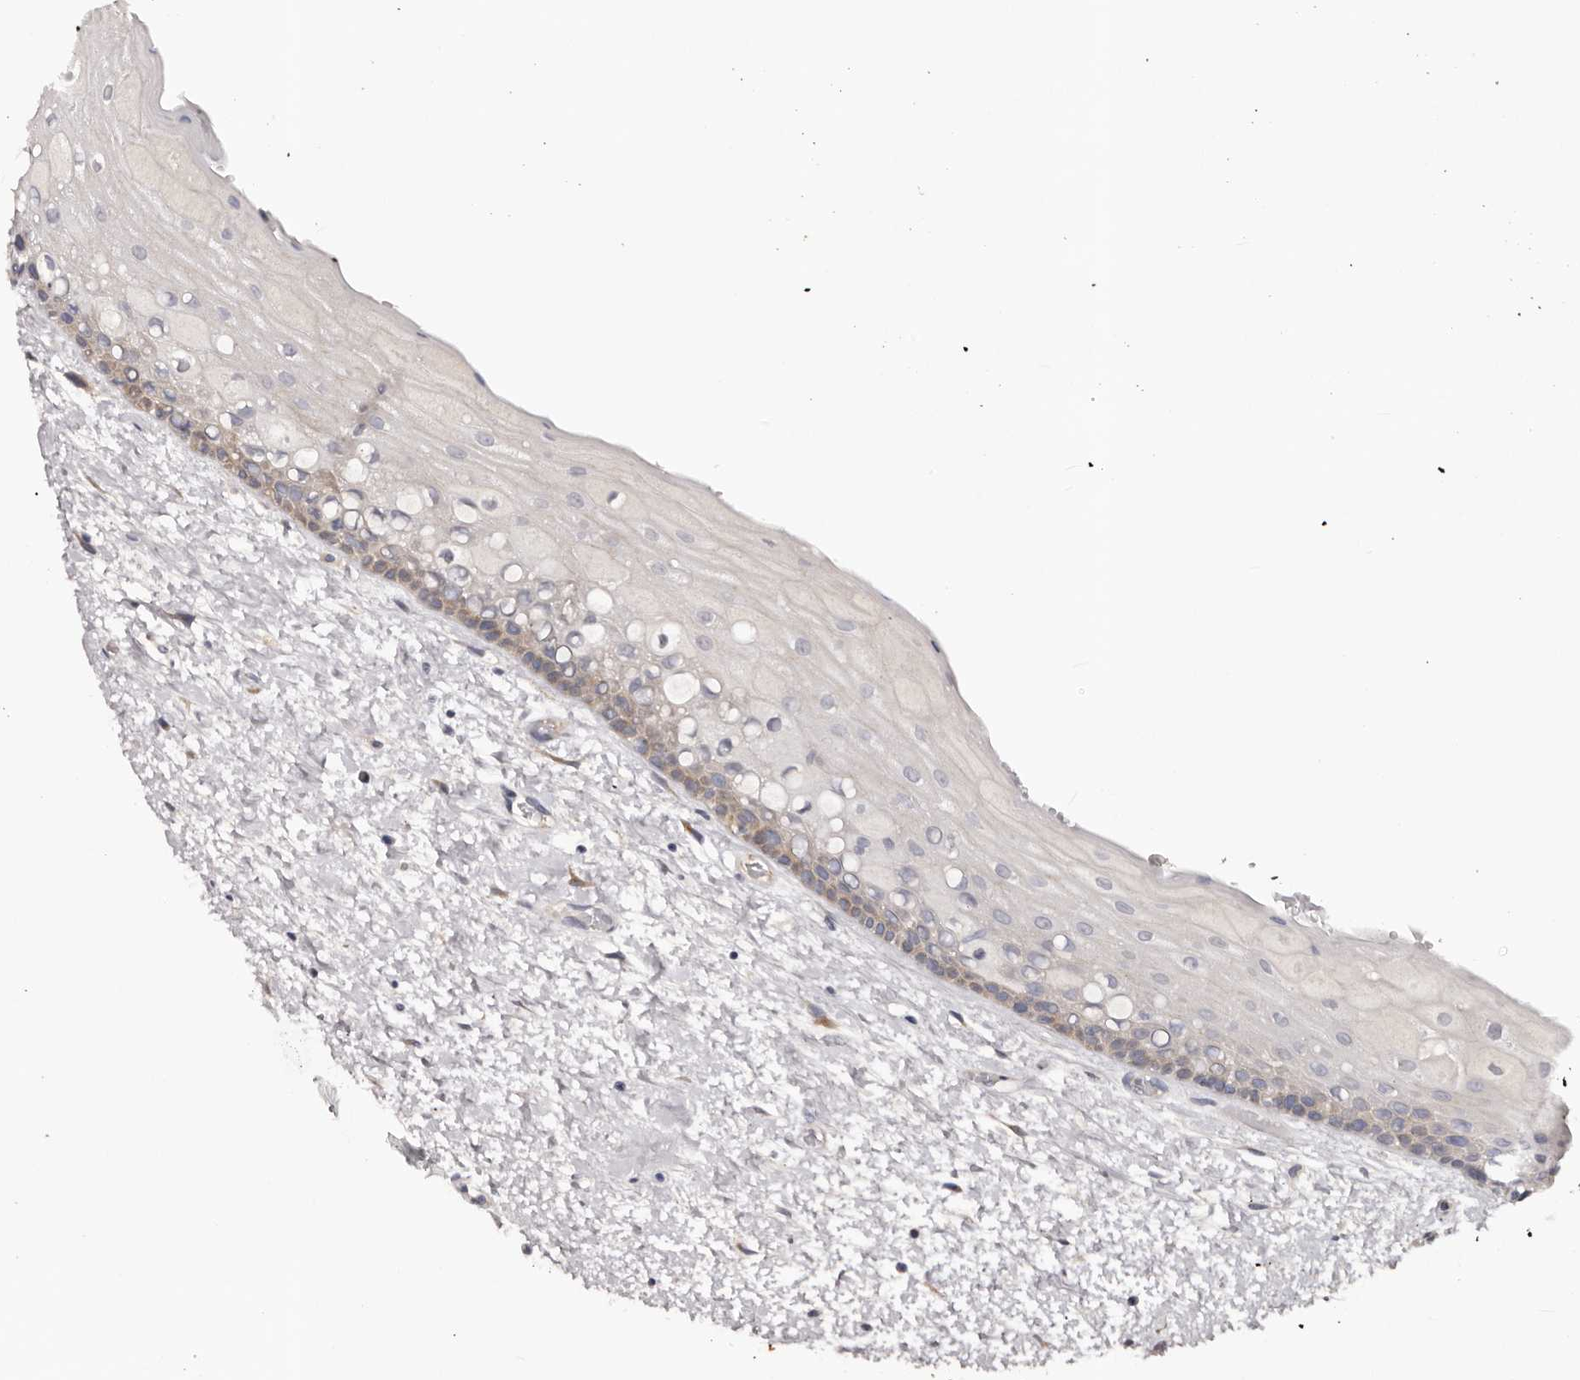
{"staining": {"intensity": "strong", "quantity": "<25%", "location": "cytoplasmic/membranous"}, "tissue": "oral mucosa", "cell_type": "Squamous epithelial cells", "image_type": "normal", "snomed": [{"axis": "morphology", "description": "Normal tissue, NOS"}, {"axis": "topography", "description": "Oral tissue"}], "caption": "Normal oral mucosa exhibits strong cytoplasmic/membranous expression in about <25% of squamous epithelial cells The protein is shown in brown color, while the nuclei are stained blue..", "gene": "KCNJ8", "patient": {"sex": "female", "age": 76}}